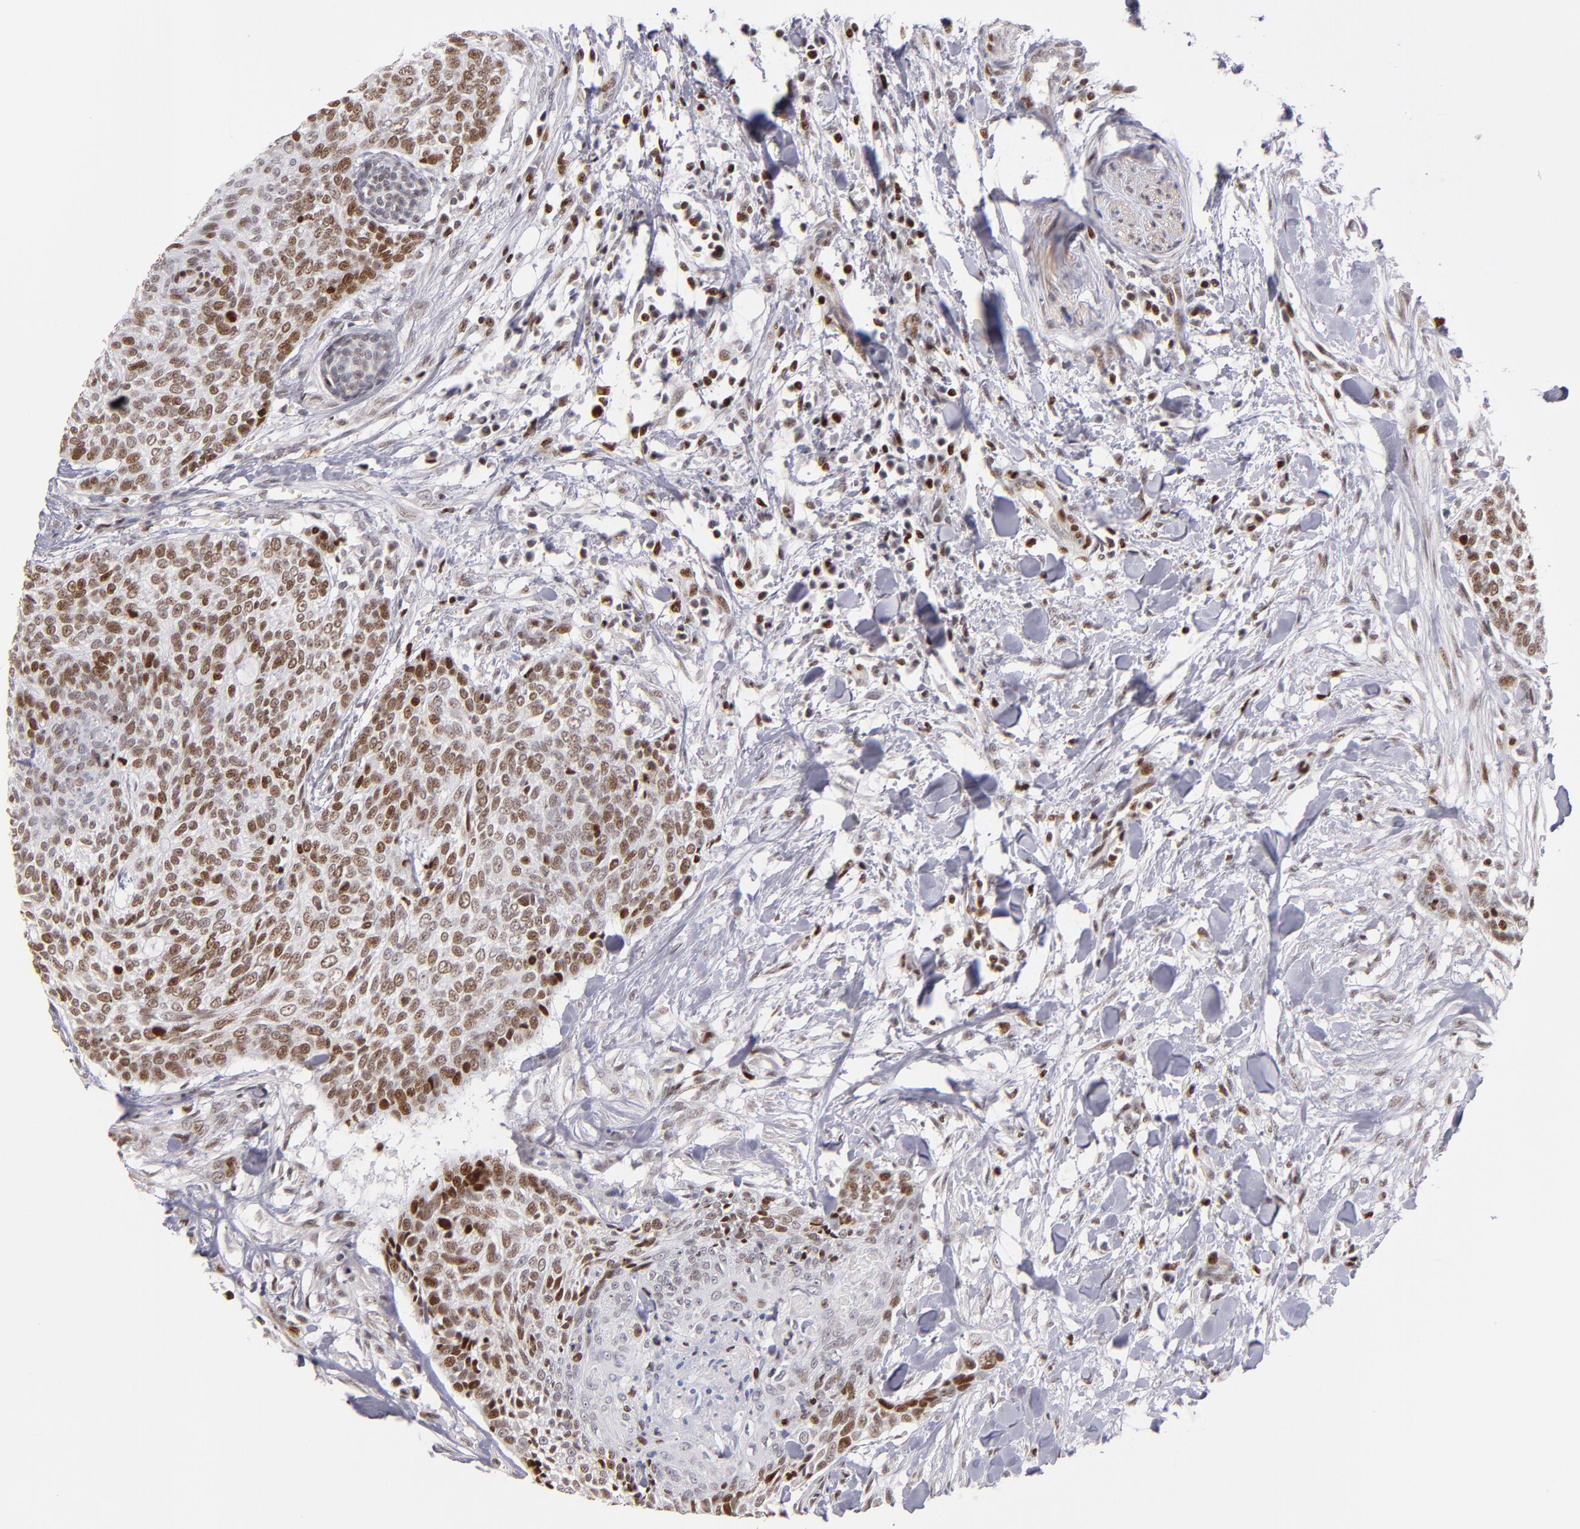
{"staining": {"intensity": "strong", "quantity": ">75%", "location": "nuclear"}, "tissue": "head and neck cancer", "cell_type": "Tumor cells", "image_type": "cancer", "snomed": [{"axis": "morphology", "description": "Squamous cell carcinoma, NOS"}, {"axis": "topography", "description": "Salivary gland"}, {"axis": "topography", "description": "Head-Neck"}], "caption": "IHC image of neoplastic tissue: squamous cell carcinoma (head and neck) stained using immunohistochemistry demonstrates high levels of strong protein expression localized specifically in the nuclear of tumor cells, appearing as a nuclear brown color.", "gene": "POLA1", "patient": {"sex": "male", "age": 70}}